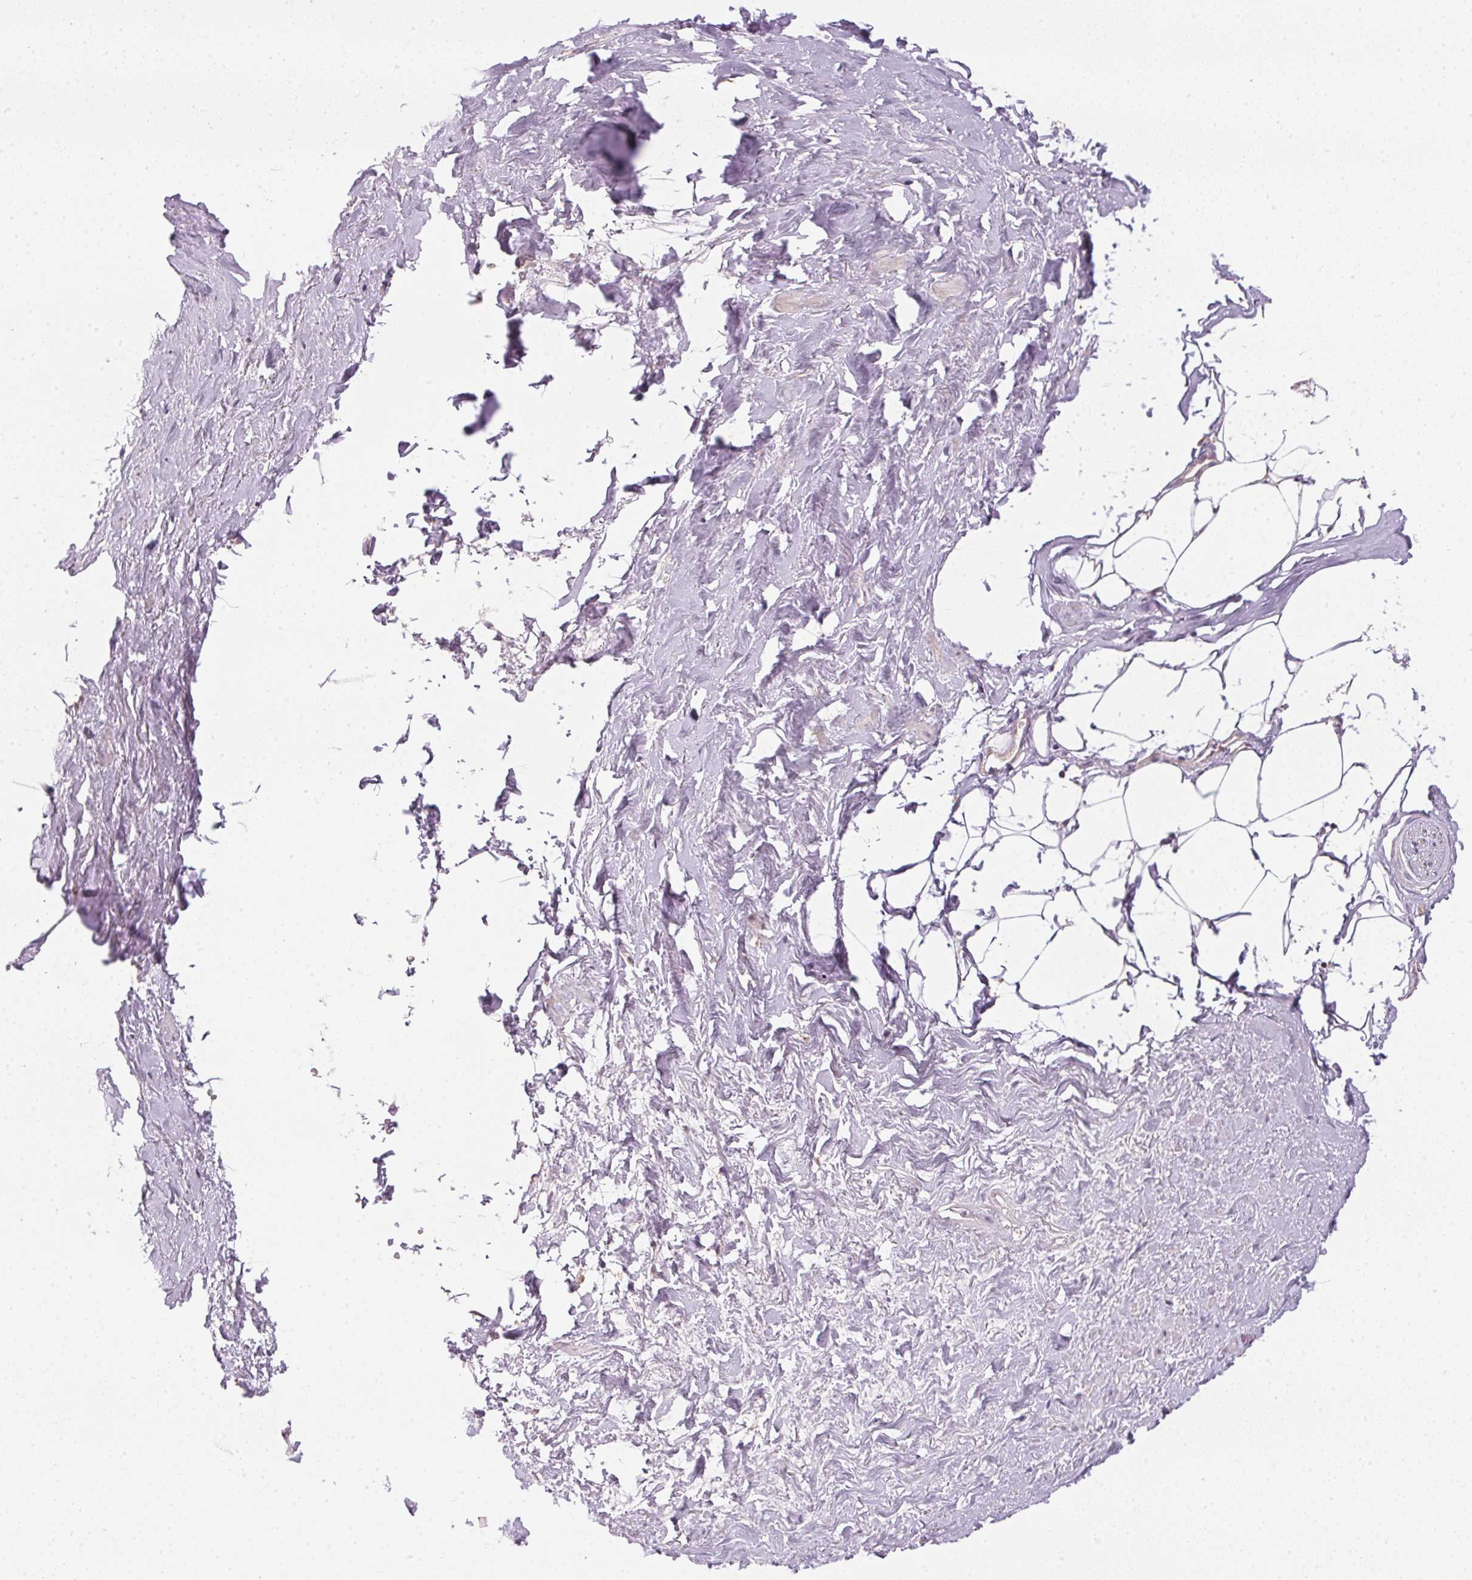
{"staining": {"intensity": "negative", "quantity": "none", "location": "none"}, "tissue": "adipose tissue", "cell_type": "Adipocytes", "image_type": "normal", "snomed": [{"axis": "morphology", "description": "Normal tissue, NOS"}, {"axis": "topography", "description": "Prostate"}, {"axis": "topography", "description": "Peripheral nerve tissue"}], "caption": "This histopathology image is of unremarkable adipose tissue stained with IHC to label a protein in brown with the nuclei are counter-stained blue. There is no staining in adipocytes. Brightfield microscopy of immunohistochemistry stained with DAB (3,3'-diaminobenzidine) (brown) and hematoxylin (blue), captured at high magnification.", "gene": "SC5D", "patient": {"sex": "male", "age": 55}}